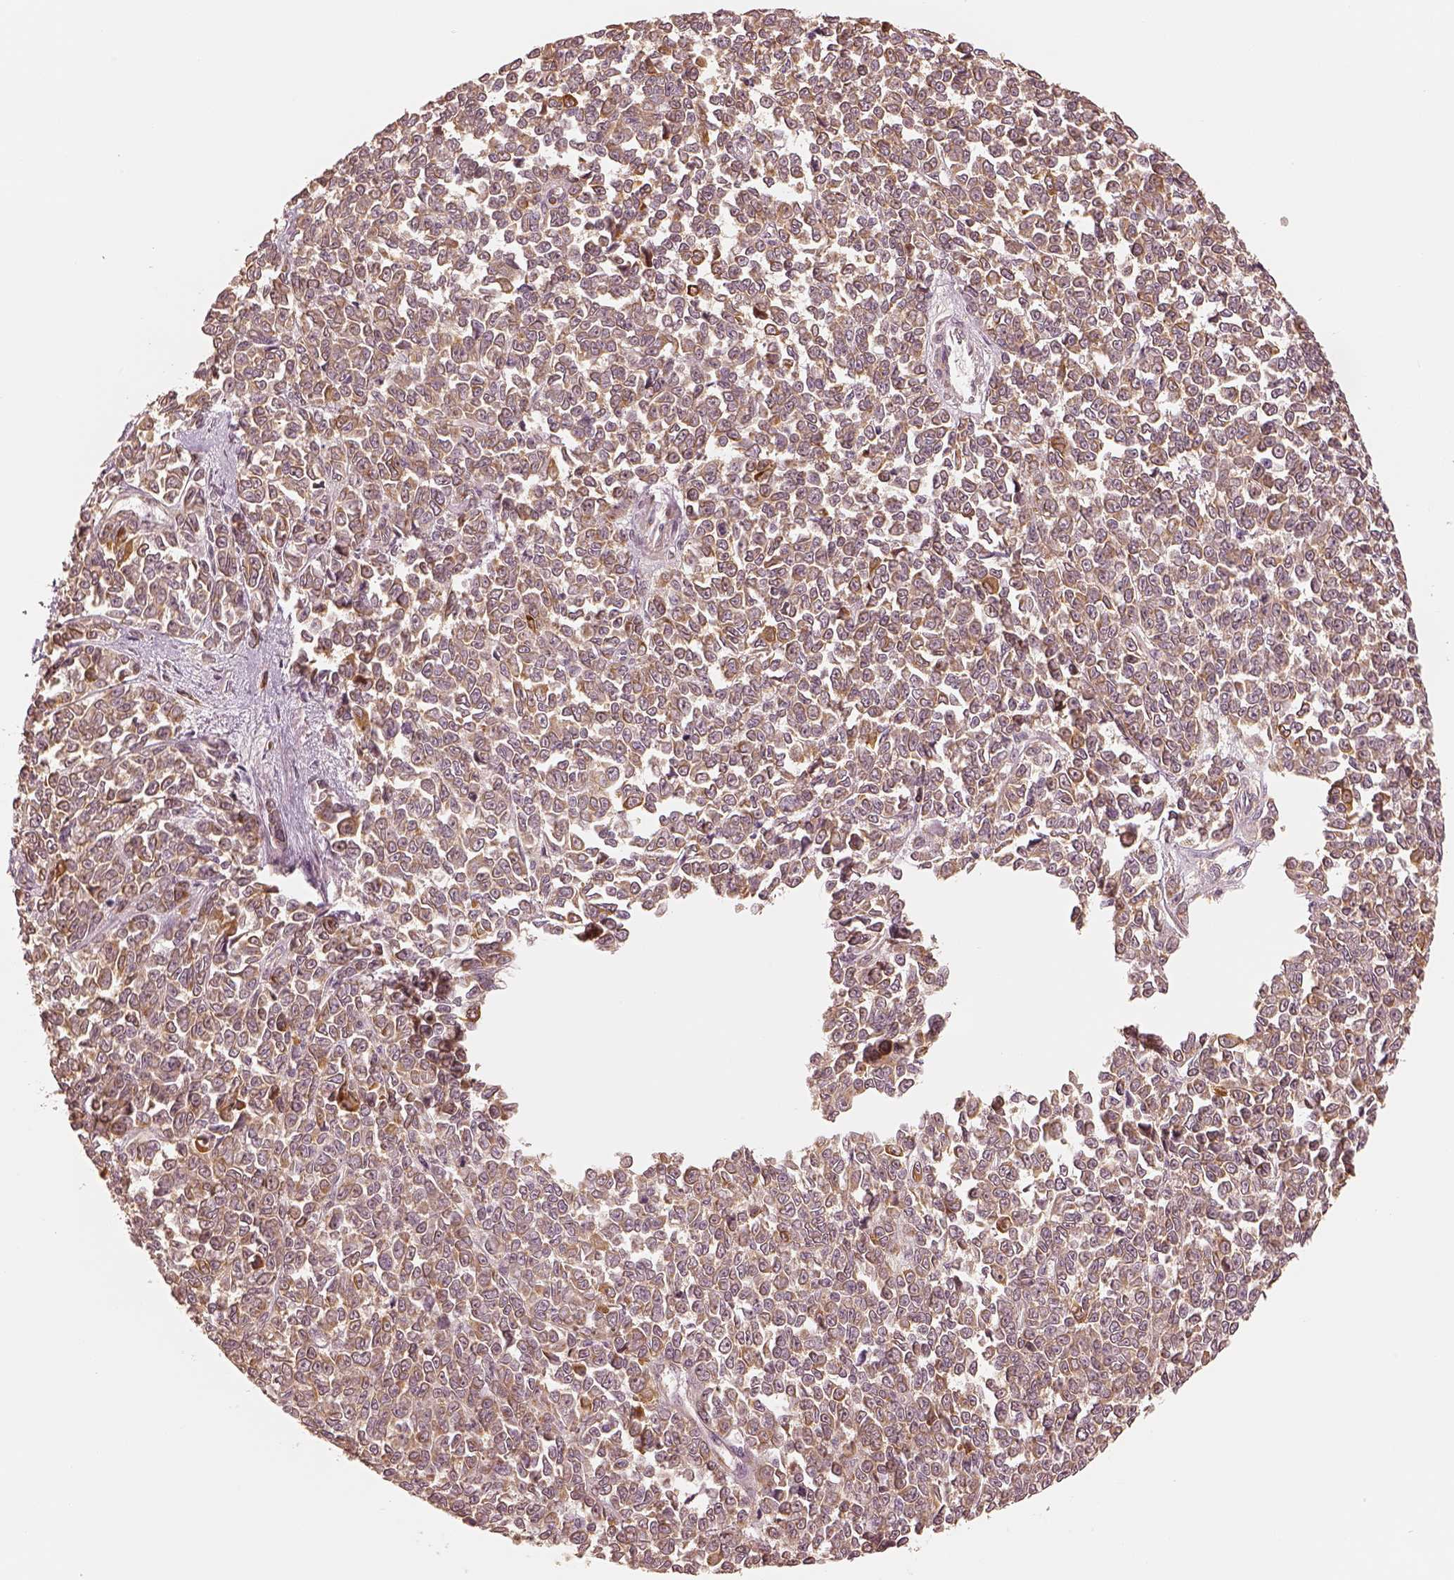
{"staining": {"intensity": "weak", "quantity": ">75%", "location": "cytoplasmic/membranous"}, "tissue": "melanoma", "cell_type": "Tumor cells", "image_type": "cancer", "snomed": [{"axis": "morphology", "description": "Malignant melanoma, NOS"}, {"axis": "topography", "description": "Skin"}], "caption": "The histopathology image exhibits a brown stain indicating the presence of a protein in the cytoplasmic/membranous of tumor cells in melanoma.", "gene": "GORASP2", "patient": {"sex": "female", "age": 95}}